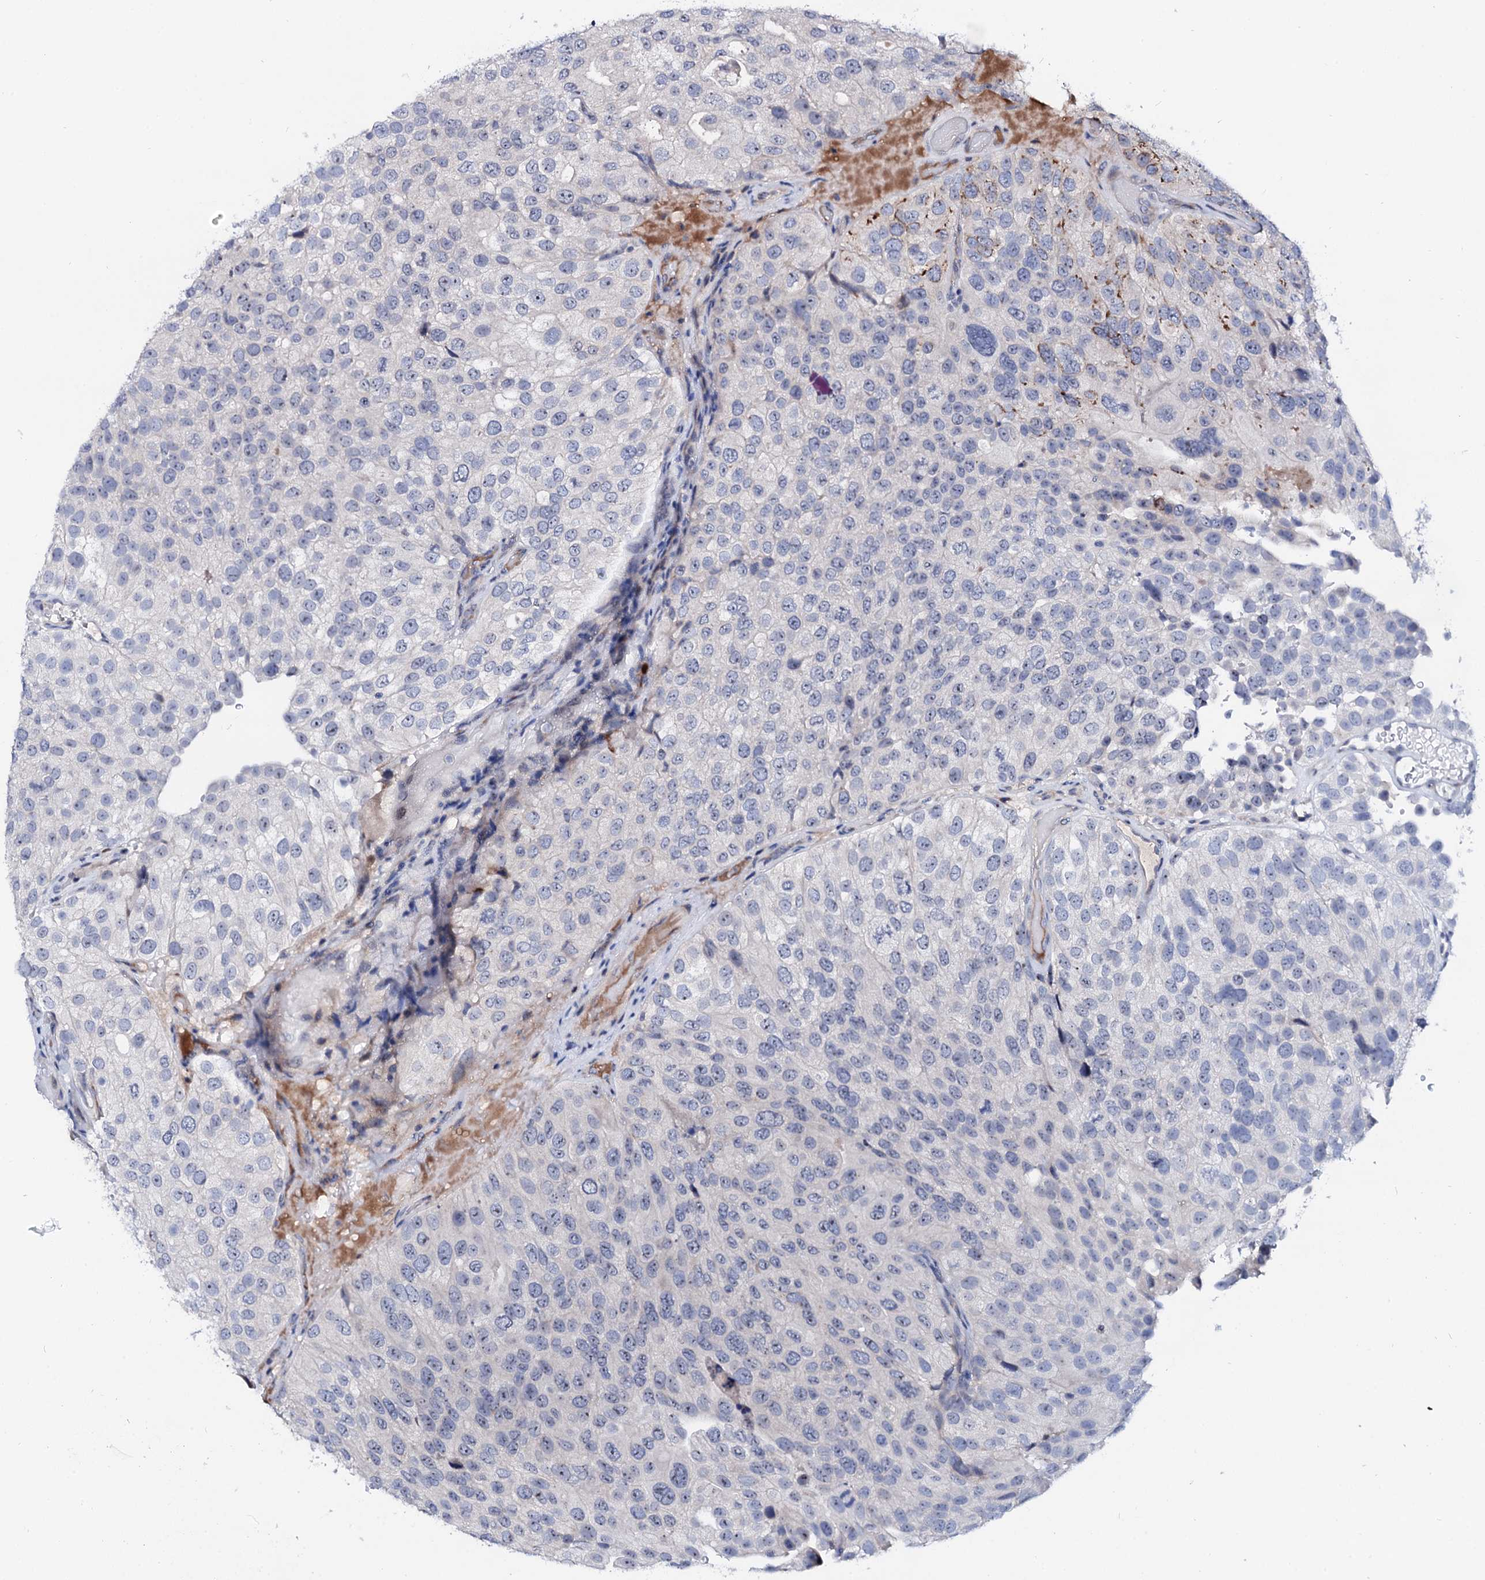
{"staining": {"intensity": "negative", "quantity": "none", "location": "none"}, "tissue": "urothelial cancer", "cell_type": "Tumor cells", "image_type": "cancer", "snomed": [{"axis": "morphology", "description": "Urothelial carcinoma, Low grade"}, {"axis": "topography", "description": "Urinary bladder"}], "caption": "Immunohistochemistry (IHC) micrograph of urothelial cancer stained for a protein (brown), which exhibits no expression in tumor cells.", "gene": "BTBD16", "patient": {"sex": "male", "age": 78}}